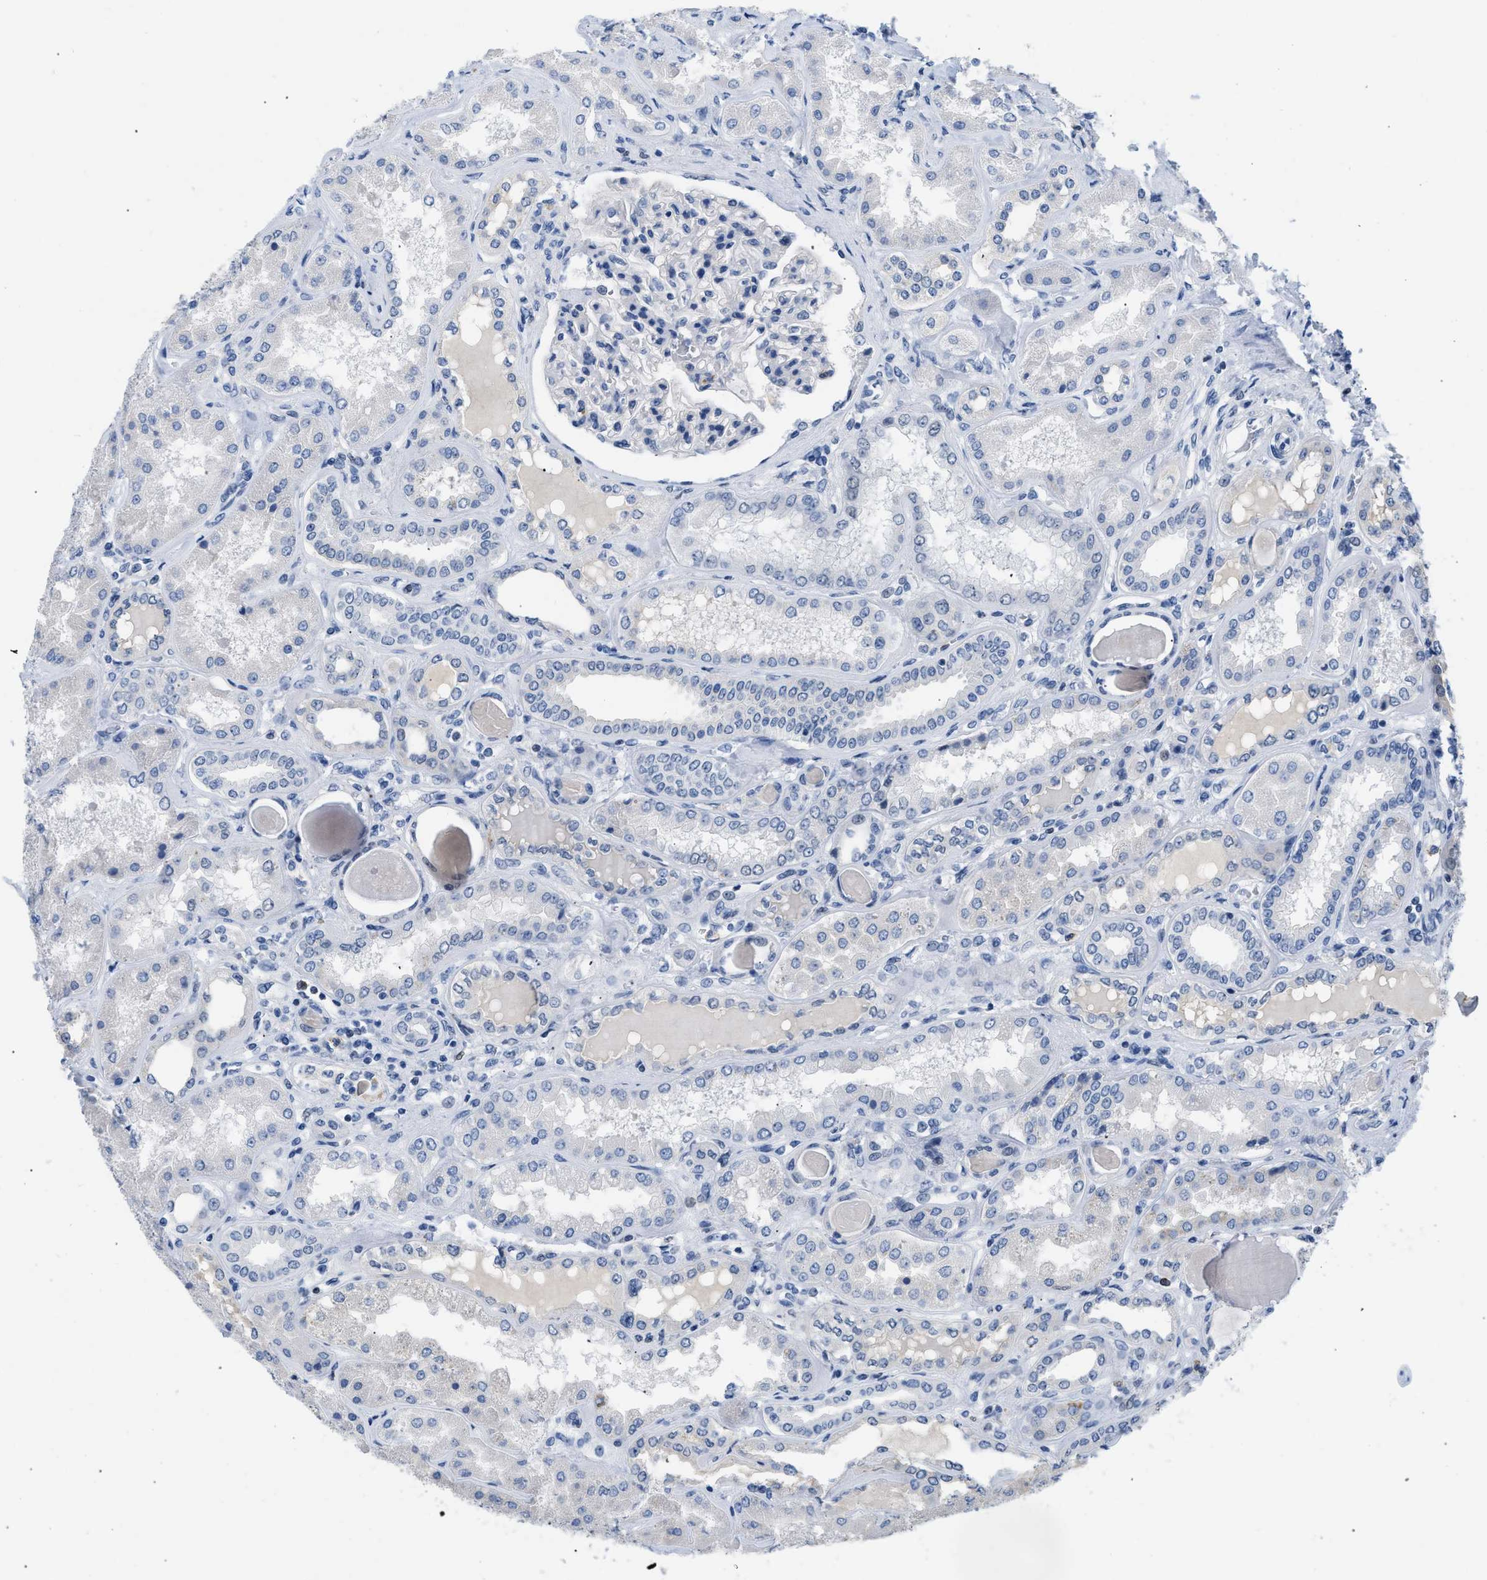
{"staining": {"intensity": "negative", "quantity": "none", "location": "none"}, "tissue": "kidney", "cell_type": "Cells in glomeruli", "image_type": "normal", "snomed": [{"axis": "morphology", "description": "Normal tissue, NOS"}, {"axis": "topography", "description": "Kidney"}], "caption": "Human kidney stained for a protein using immunohistochemistry exhibits no staining in cells in glomeruli.", "gene": "BOLL", "patient": {"sex": "female", "age": 56}}